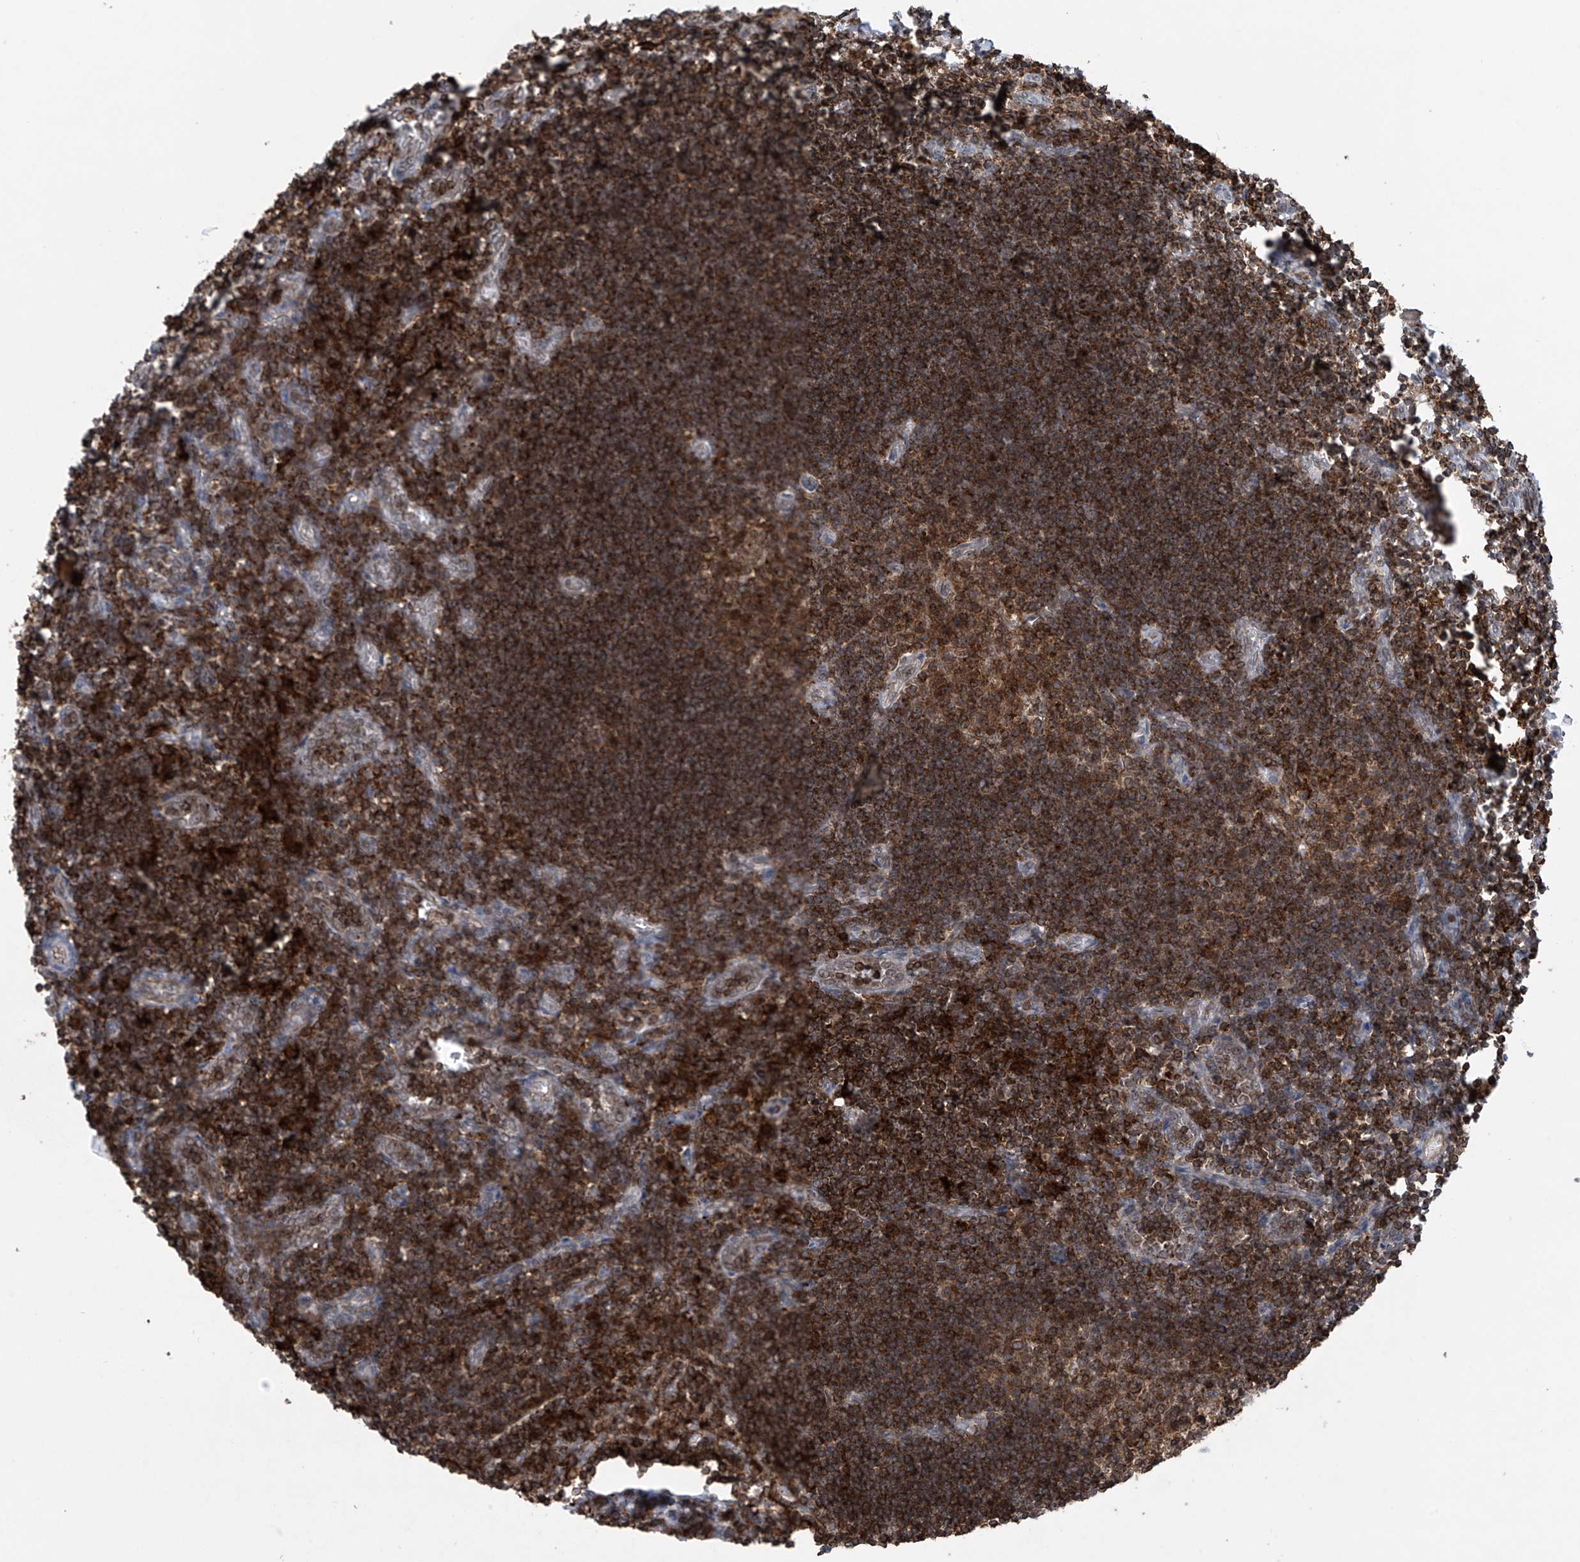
{"staining": {"intensity": "strong", "quantity": "<25%", "location": "nuclear"}, "tissue": "lymph node", "cell_type": "Germinal center cells", "image_type": "normal", "snomed": [{"axis": "morphology", "description": "Normal tissue, NOS"}, {"axis": "morphology", "description": "Malignant melanoma, Metastatic site"}, {"axis": "topography", "description": "Lymph node"}], "caption": "Unremarkable lymph node was stained to show a protein in brown. There is medium levels of strong nuclear expression in about <25% of germinal center cells.", "gene": "REPIN1", "patient": {"sex": "male", "age": 41}}